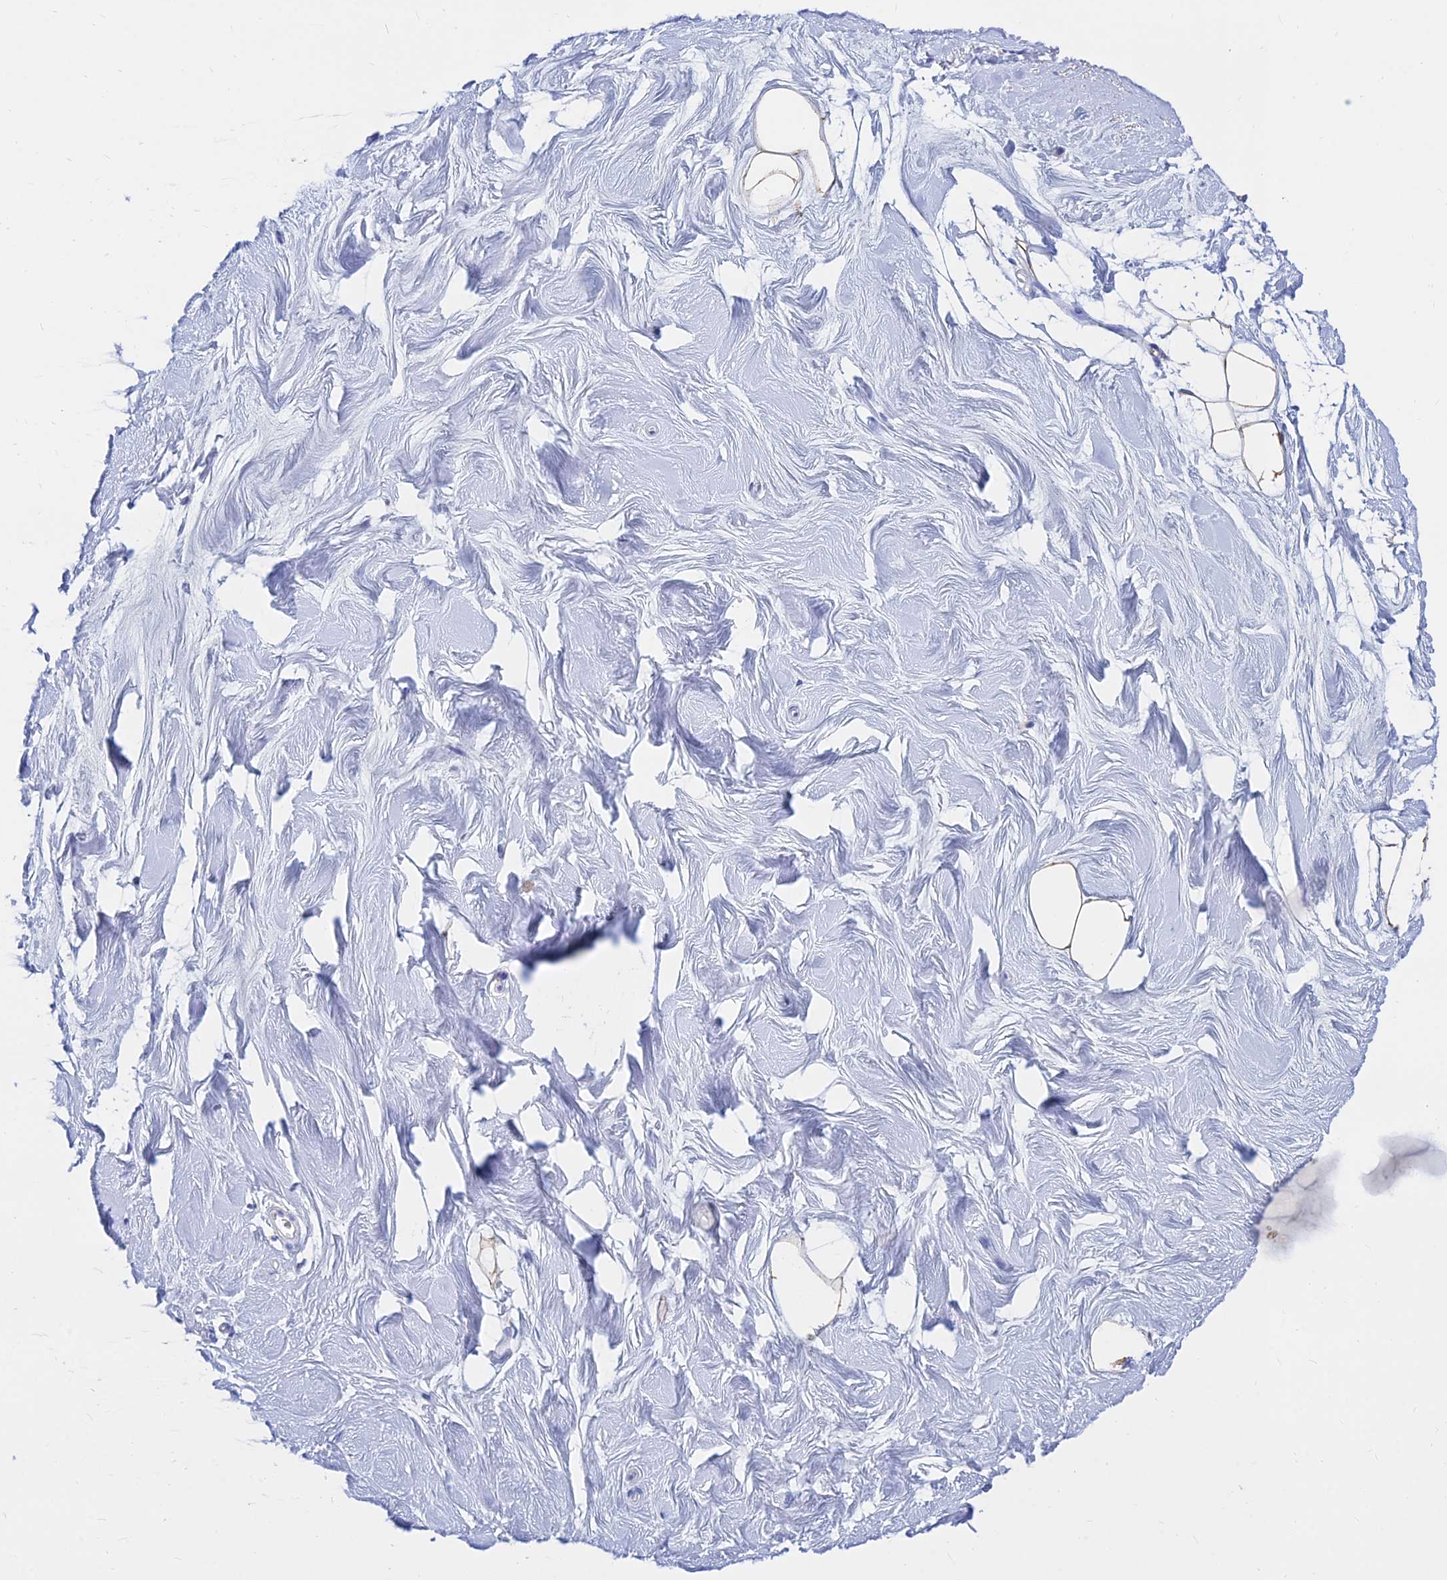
{"staining": {"intensity": "negative", "quantity": "none", "location": "none"}, "tissue": "breast", "cell_type": "Adipocytes", "image_type": "normal", "snomed": [{"axis": "morphology", "description": "Normal tissue, NOS"}, {"axis": "topography", "description": "Breast"}], "caption": "Immunohistochemical staining of unremarkable human breast reveals no significant positivity in adipocytes. The staining is performed using DAB (3,3'-diaminobenzidine) brown chromogen with nuclei counter-stained in using hematoxylin.", "gene": "MGST1", "patient": {"sex": "female", "age": 26}}